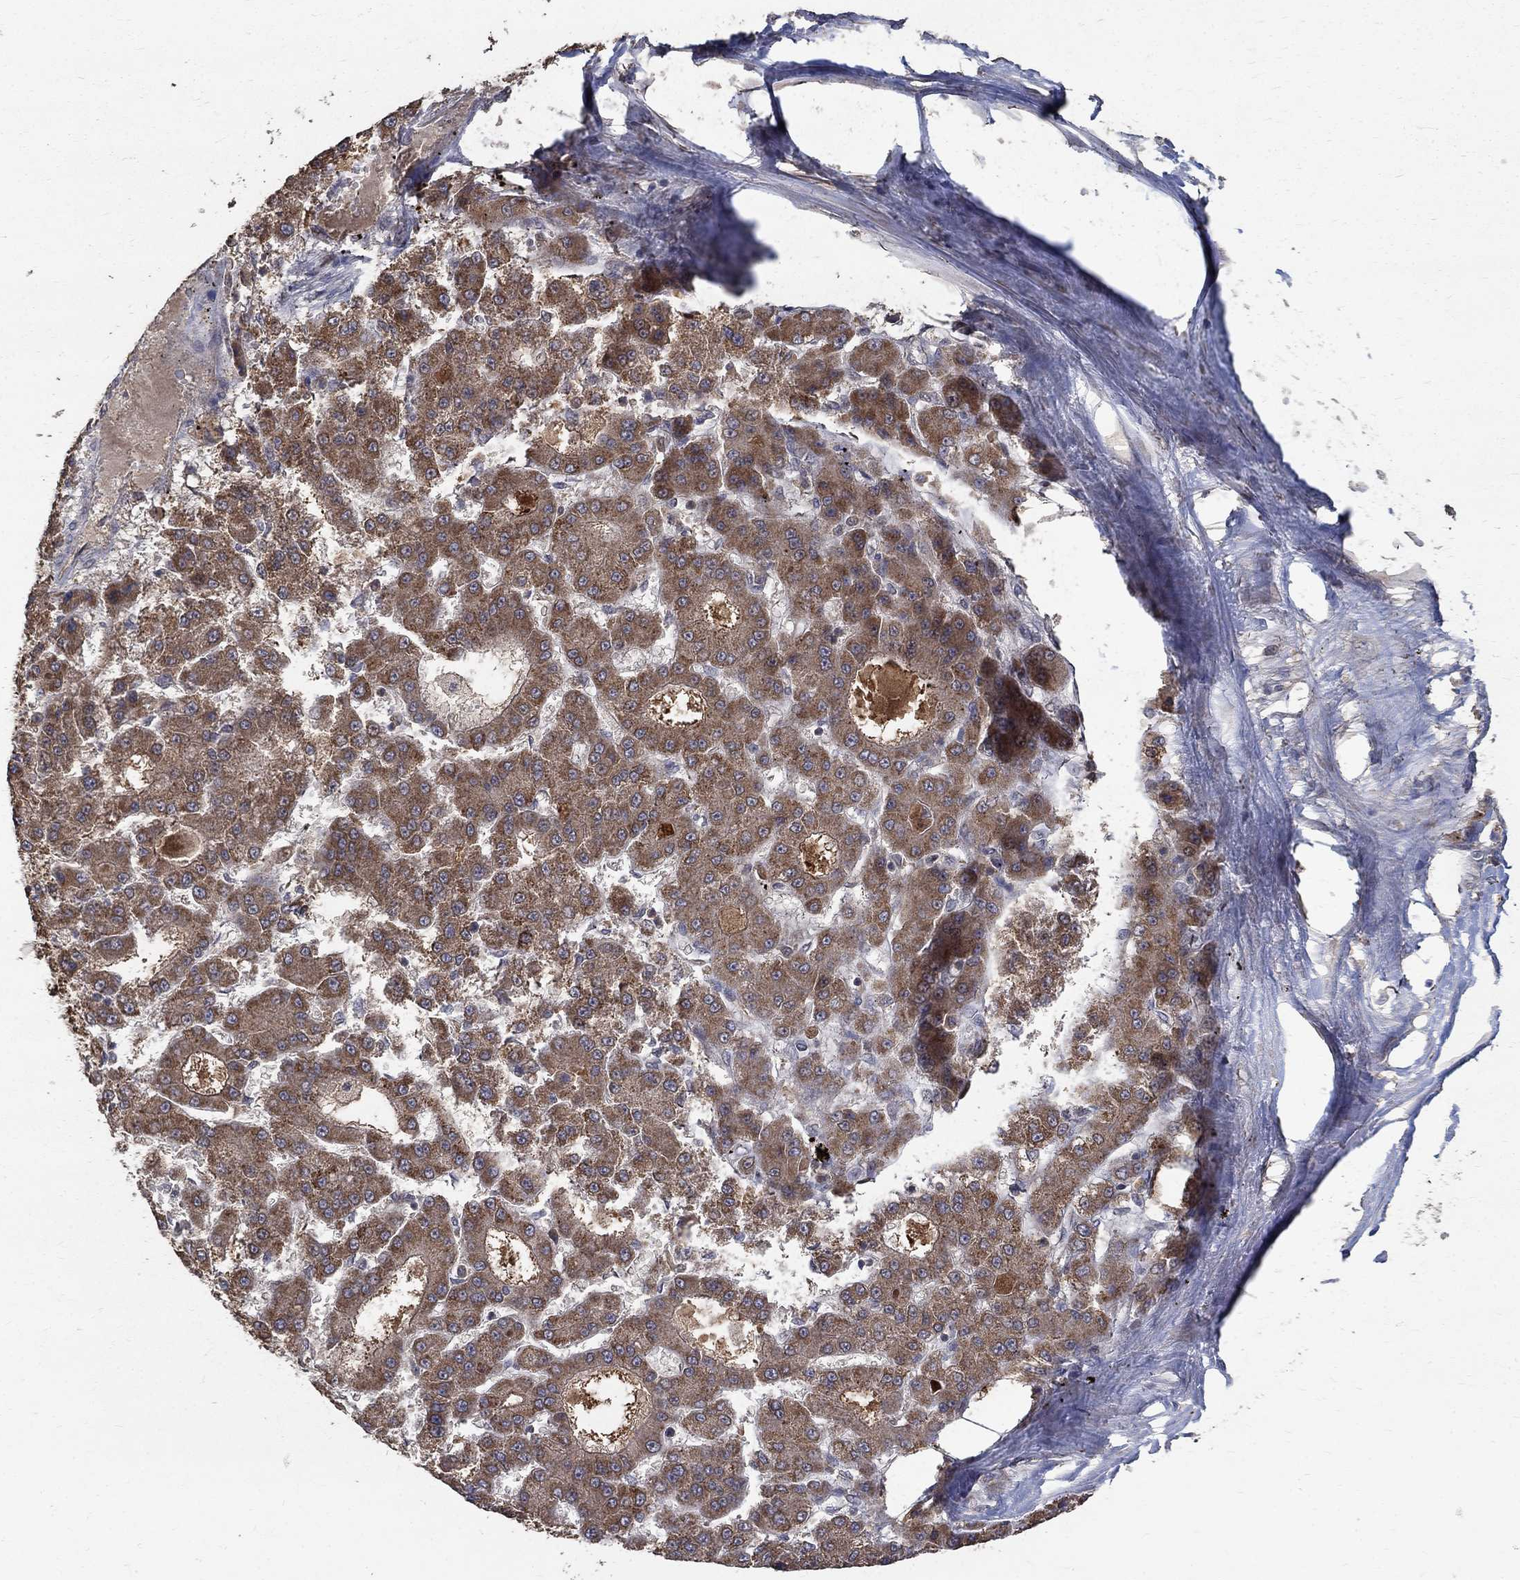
{"staining": {"intensity": "moderate", "quantity": "25%-75%", "location": "cytoplasmic/membranous"}, "tissue": "liver cancer", "cell_type": "Tumor cells", "image_type": "cancer", "snomed": [{"axis": "morphology", "description": "Carcinoma, Hepatocellular, NOS"}, {"axis": "topography", "description": "Liver"}], "caption": "Protein expression analysis of liver cancer (hepatocellular carcinoma) demonstrates moderate cytoplasmic/membranous expression in about 25%-75% of tumor cells.", "gene": "C17orf75", "patient": {"sex": "male", "age": 70}}